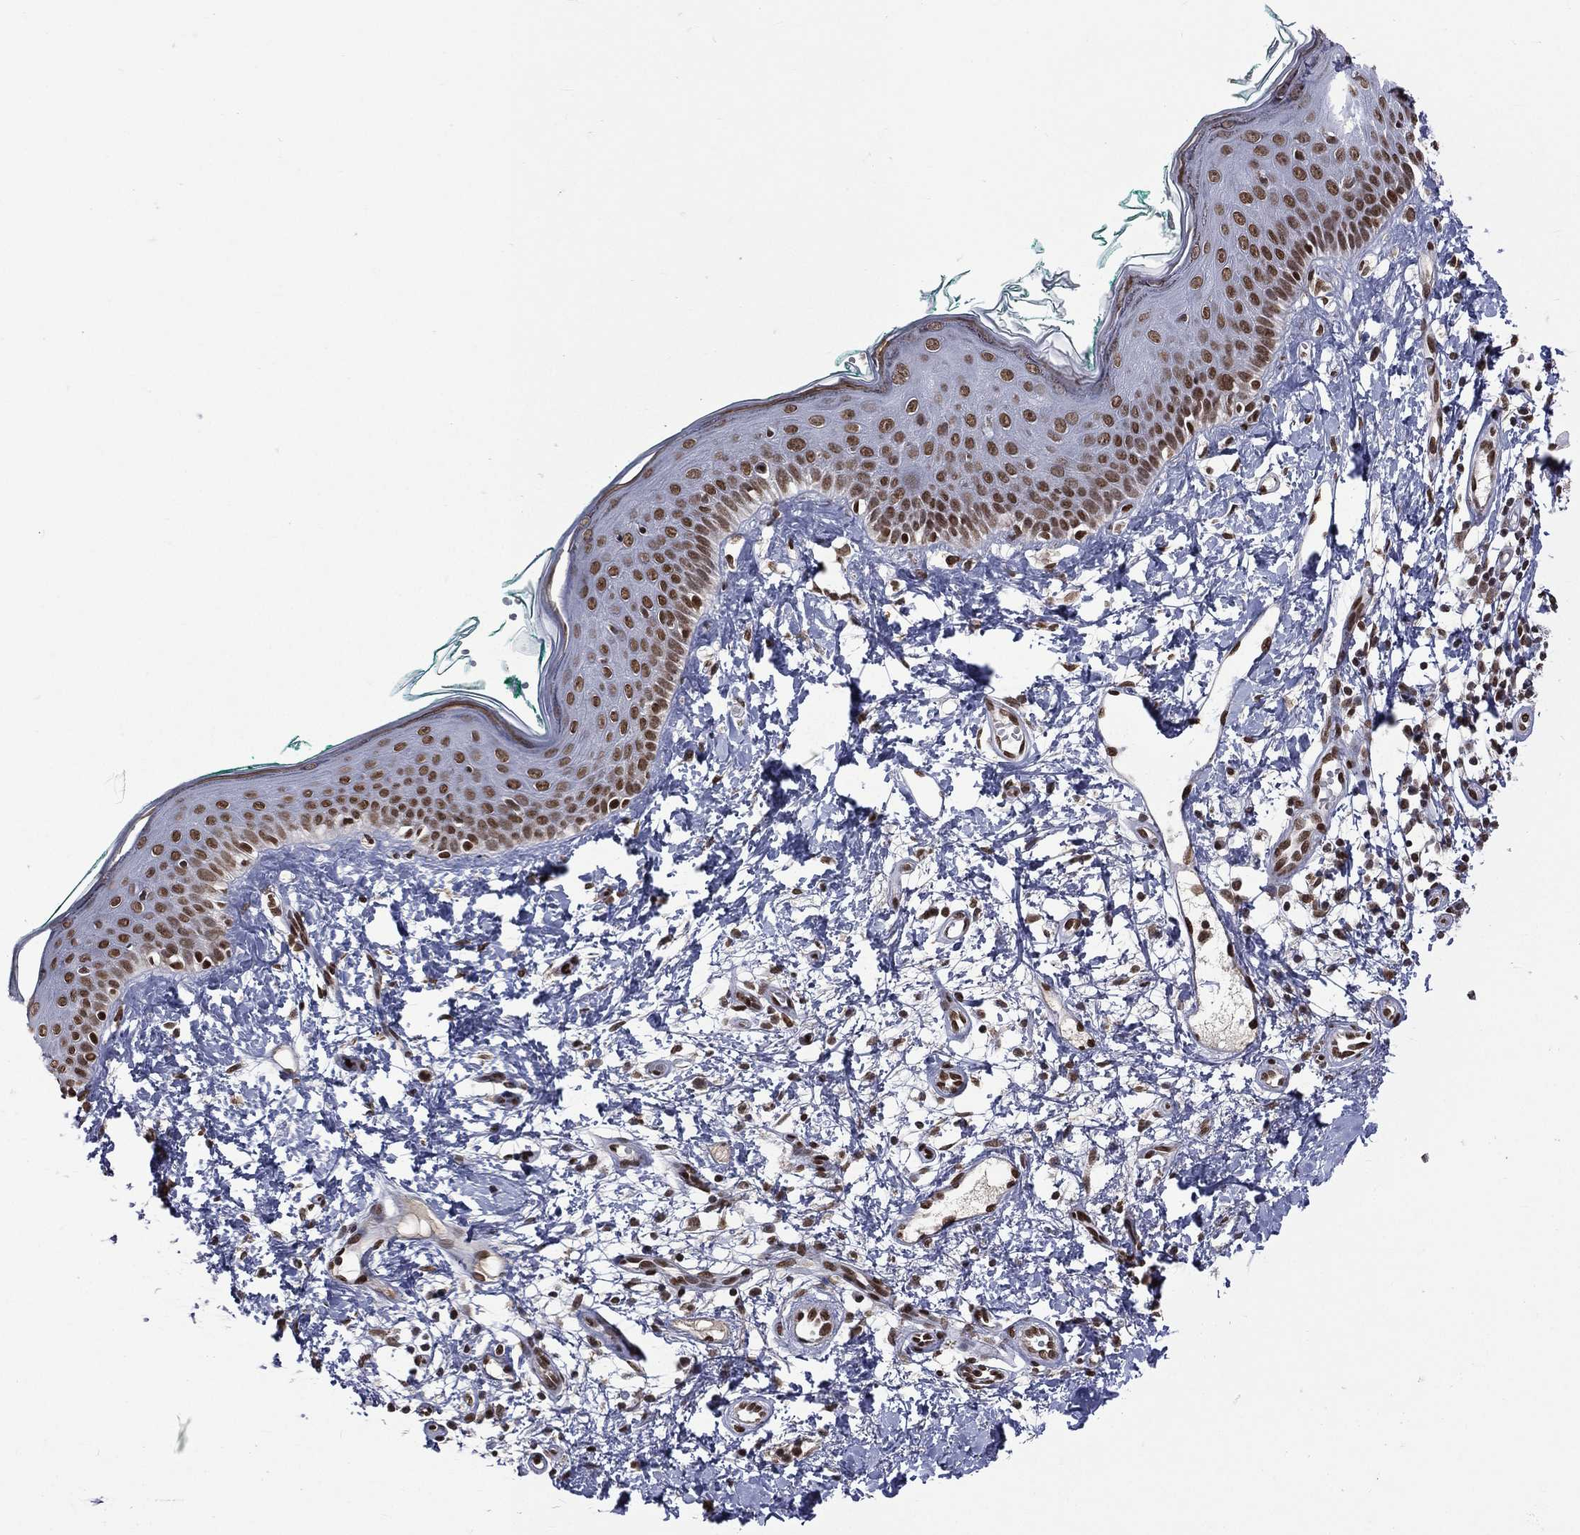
{"staining": {"intensity": "strong", "quantity": ">75%", "location": "cytoplasmic/membranous,nuclear"}, "tissue": "skin", "cell_type": "Fibroblasts", "image_type": "normal", "snomed": [{"axis": "morphology", "description": "Normal tissue, NOS"}, {"axis": "morphology", "description": "Basal cell carcinoma"}, {"axis": "topography", "description": "Skin"}], "caption": "IHC micrograph of unremarkable skin: human skin stained using IHC displays high levels of strong protein expression localized specifically in the cytoplasmic/membranous,nuclear of fibroblasts, appearing as a cytoplasmic/membranous,nuclear brown color.", "gene": "C5orf24", "patient": {"sex": "male", "age": 33}}